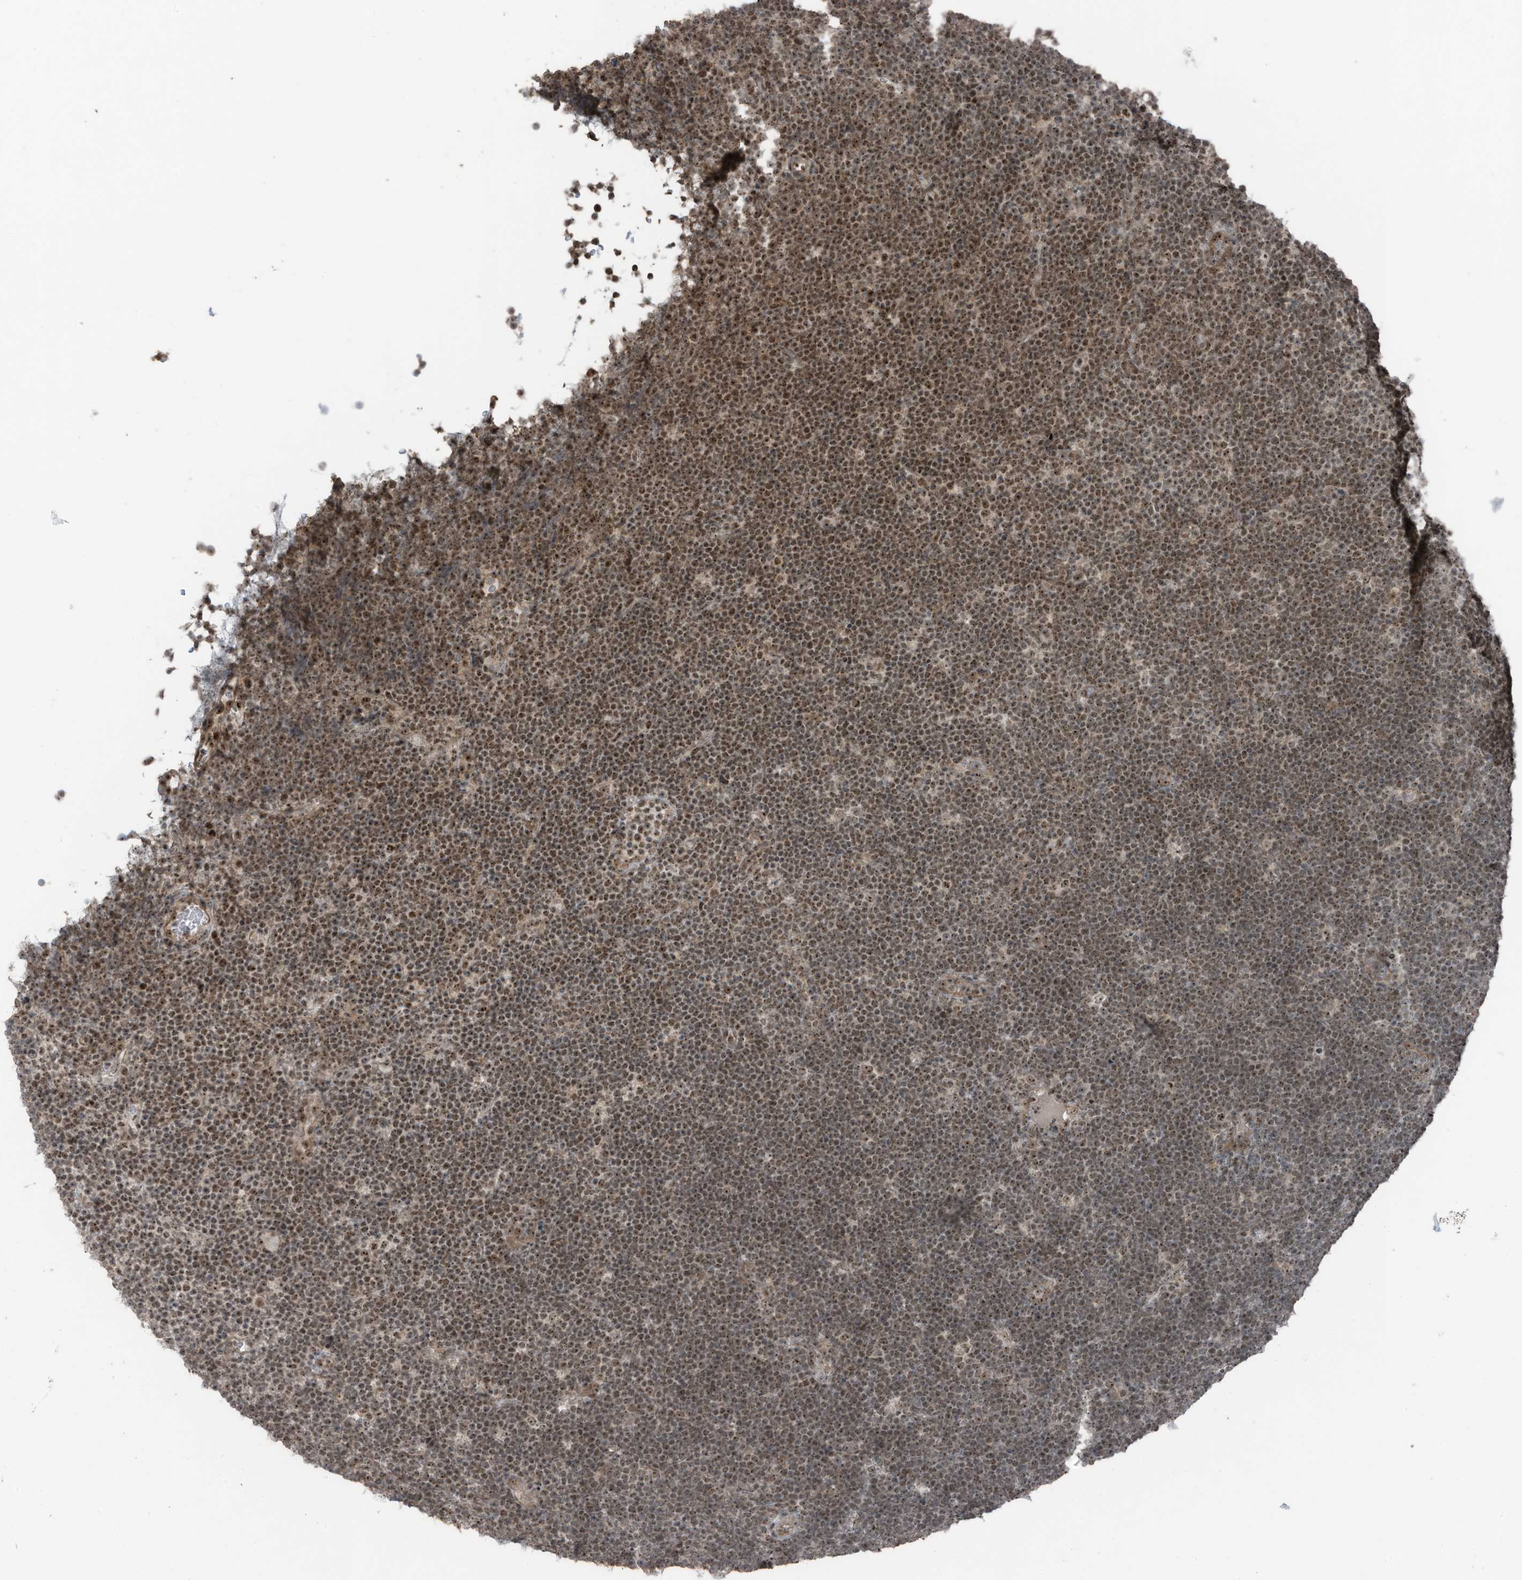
{"staining": {"intensity": "moderate", "quantity": ">75%", "location": "cytoplasmic/membranous,nuclear"}, "tissue": "lymphoma", "cell_type": "Tumor cells", "image_type": "cancer", "snomed": [{"axis": "morphology", "description": "Malignant lymphoma, non-Hodgkin's type, High grade"}, {"axis": "topography", "description": "Lymph node"}], "caption": "Immunohistochemistry staining of lymphoma, which reveals medium levels of moderate cytoplasmic/membranous and nuclear staining in about >75% of tumor cells indicating moderate cytoplasmic/membranous and nuclear protein staining. The staining was performed using DAB (brown) for protein detection and nuclei were counterstained in hematoxylin (blue).", "gene": "UTP3", "patient": {"sex": "male", "age": 13}}